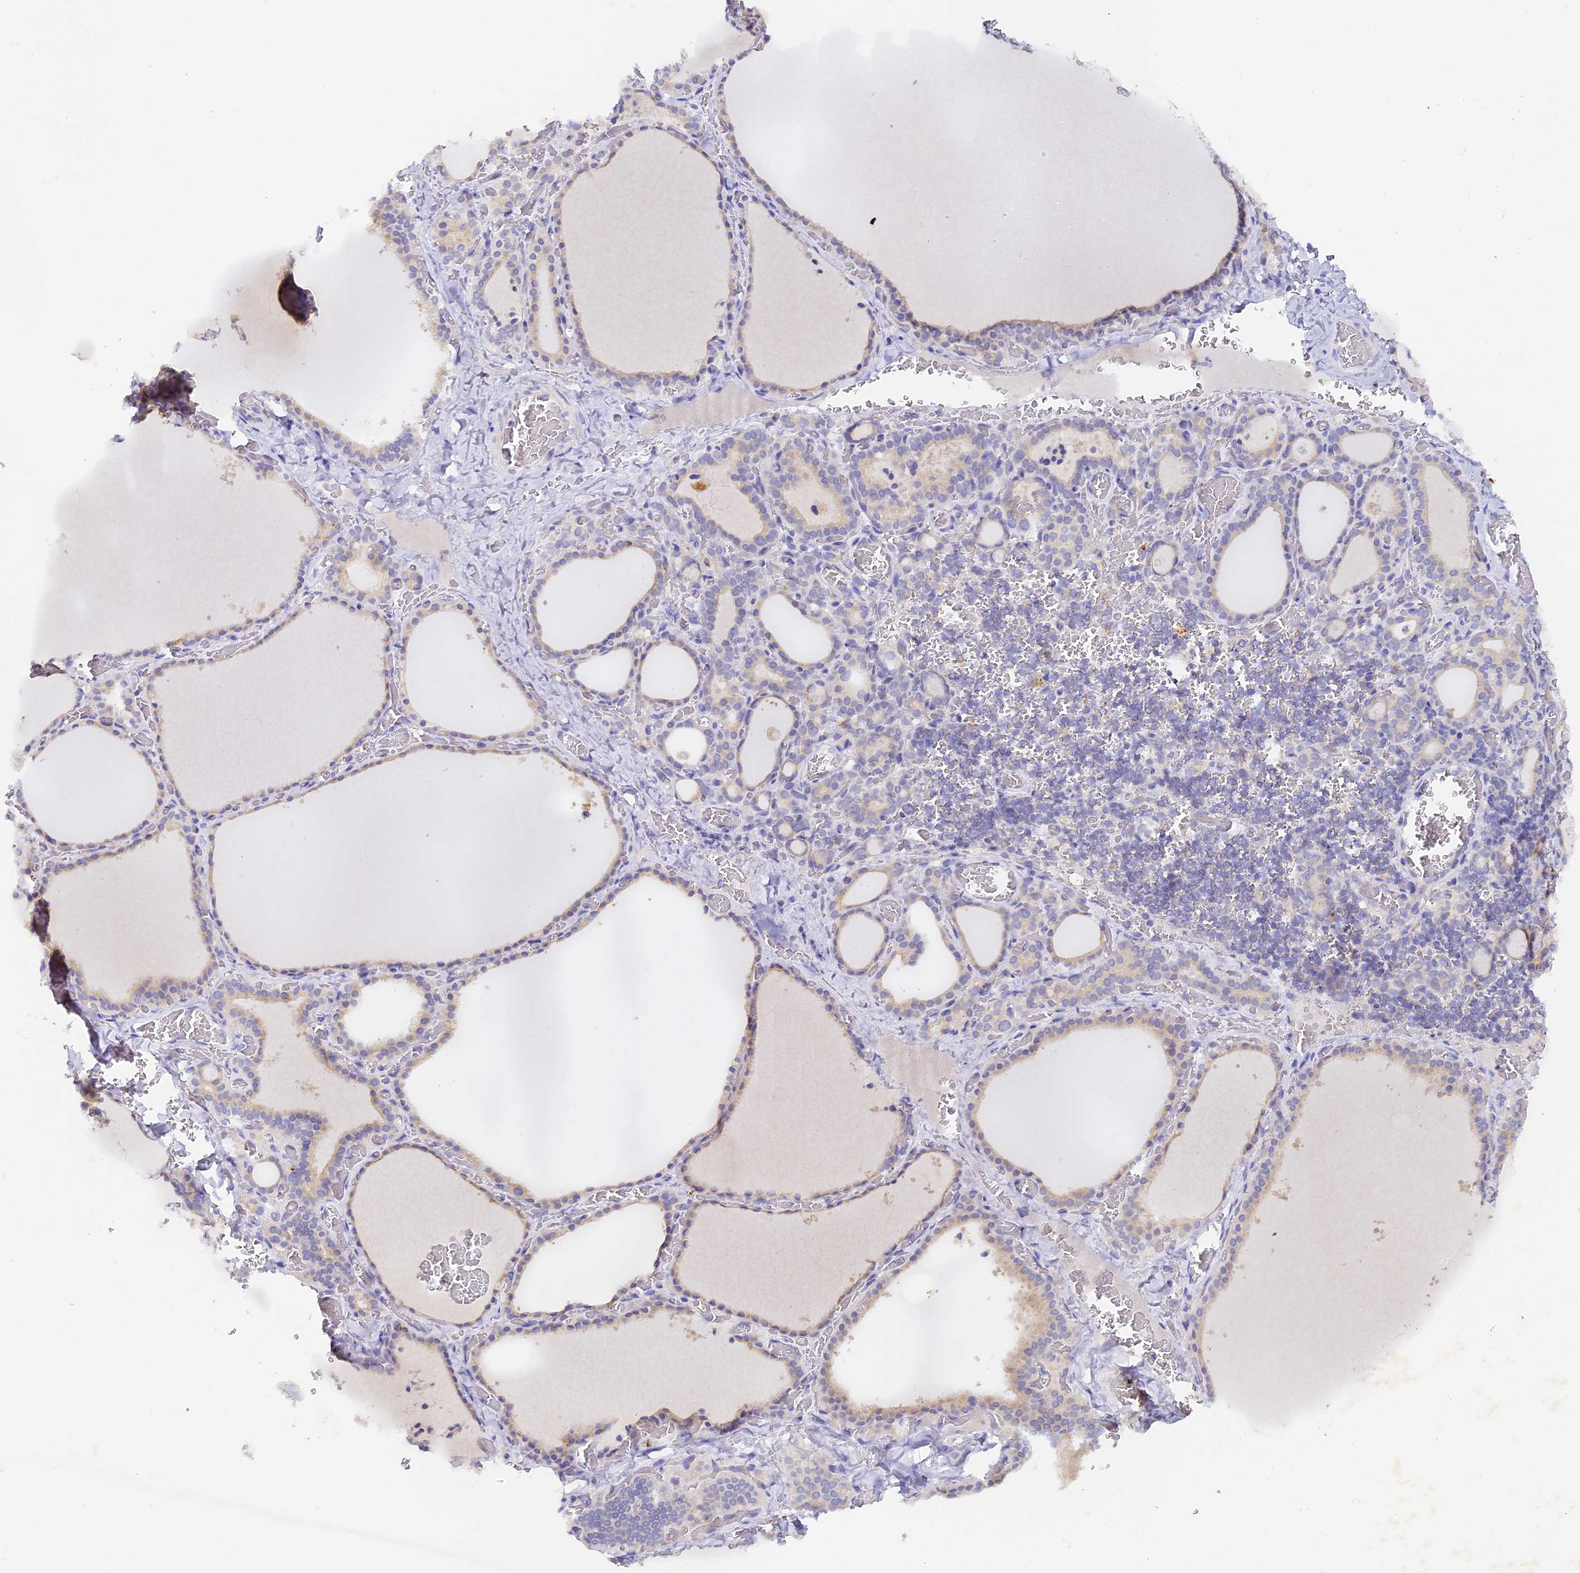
{"staining": {"intensity": "weak", "quantity": "25%-75%", "location": "cytoplasmic/membranous"}, "tissue": "thyroid gland", "cell_type": "Glandular cells", "image_type": "normal", "snomed": [{"axis": "morphology", "description": "Normal tissue, NOS"}, {"axis": "topography", "description": "Thyroid gland"}], "caption": "Glandular cells reveal low levels of weak cytoplasmic/membranous staining in approximately 25%-75% of cells in unremarkable thyroid gland.", "gene": "DONSON", "patient": {"sex": "female", "age": 39}}